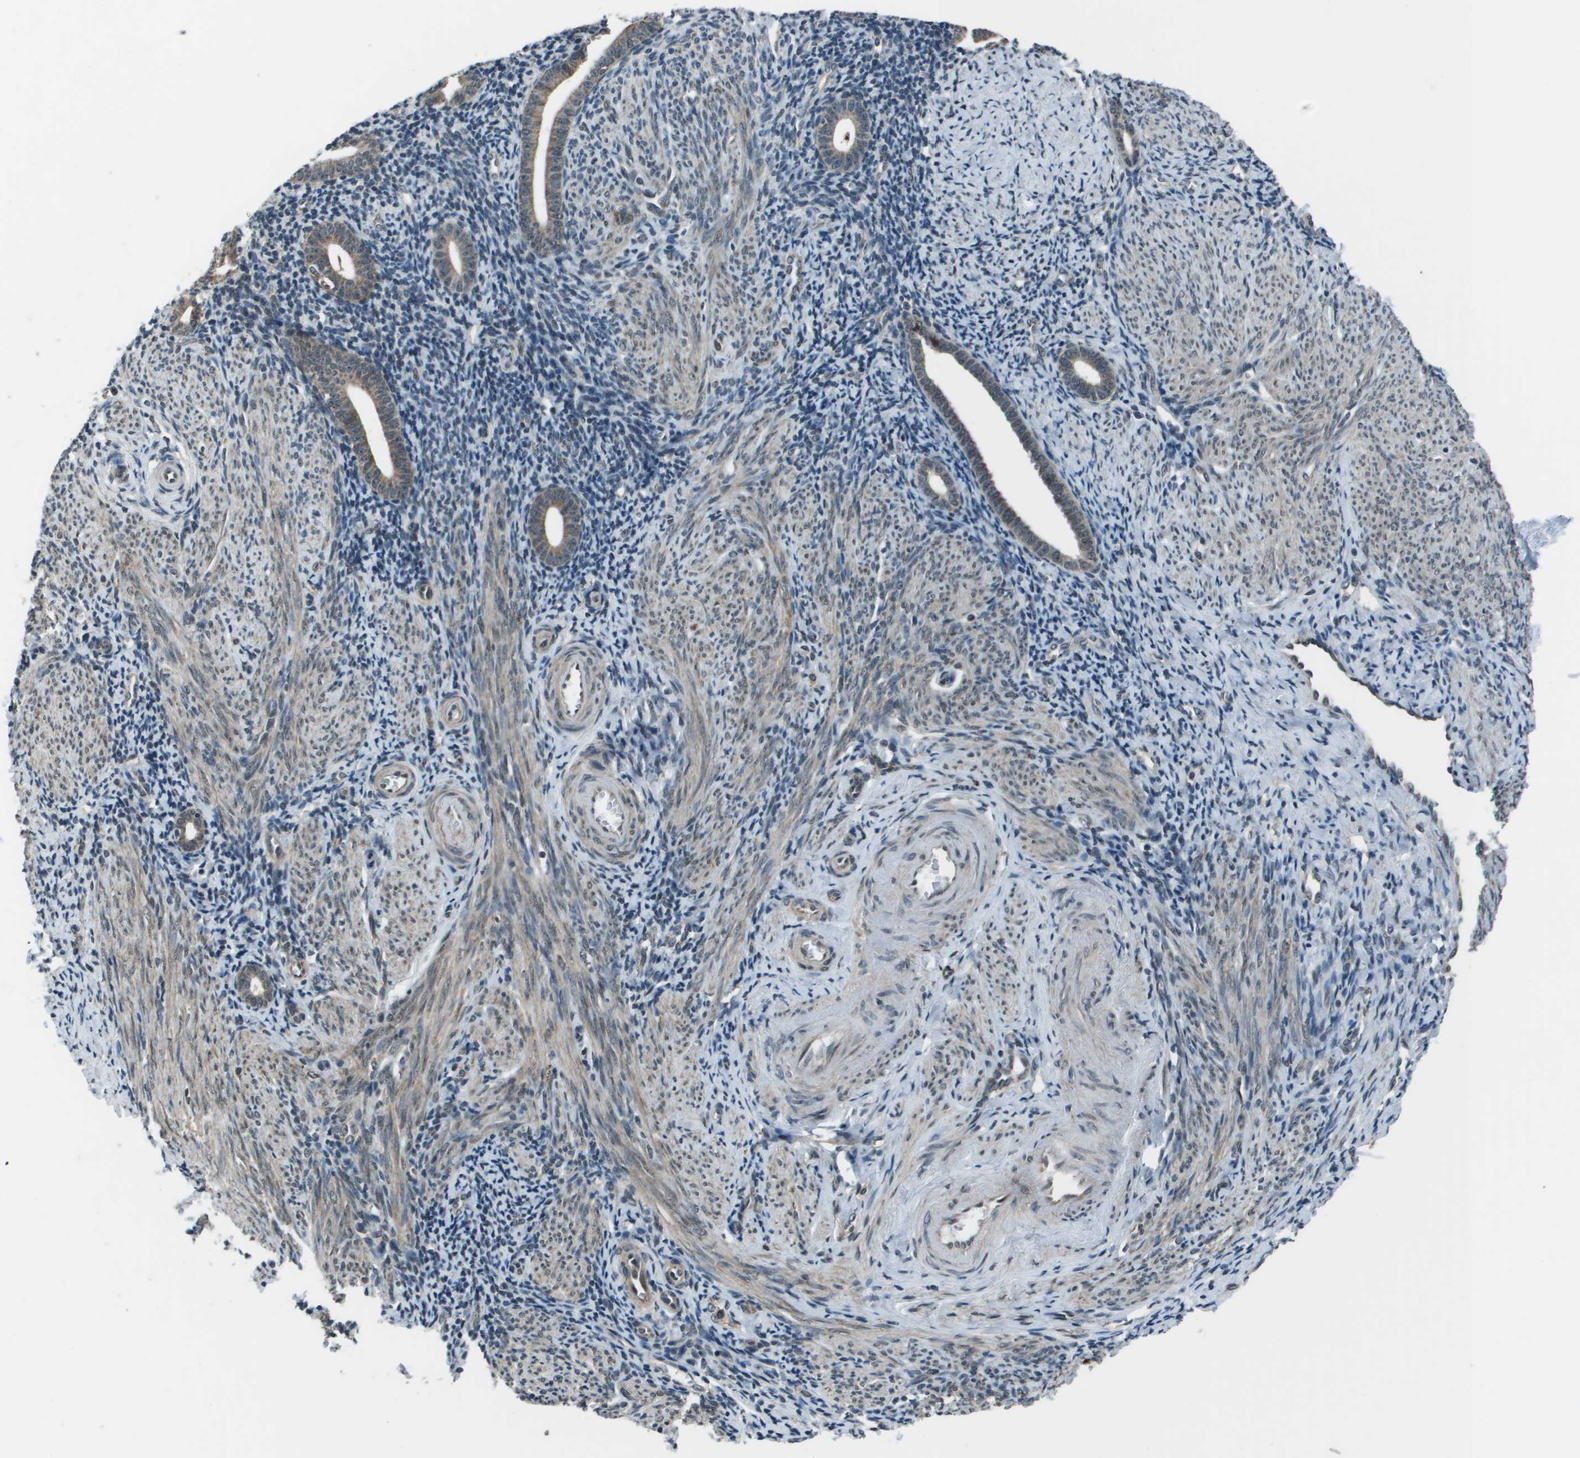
{"staining": {"intensity": "weak", "quantity": "<25%", "location": "cytoplasmic/membranous"}, "tissue": "endometrium", "cell_type": "Cells in endometrial stroma", "image_type": "normal", "snomed": [{"axis": "morphology", "description": "Normal tissue, NOS"}, {"axis": "topography", "description": "Endometrium"}], "caption": "Histopathology image shows no protein expression in cells in endometrial stroma of benign endometrium.", "gene": "PPFIA1", "patient": {"sex": "female", "age": 50}}